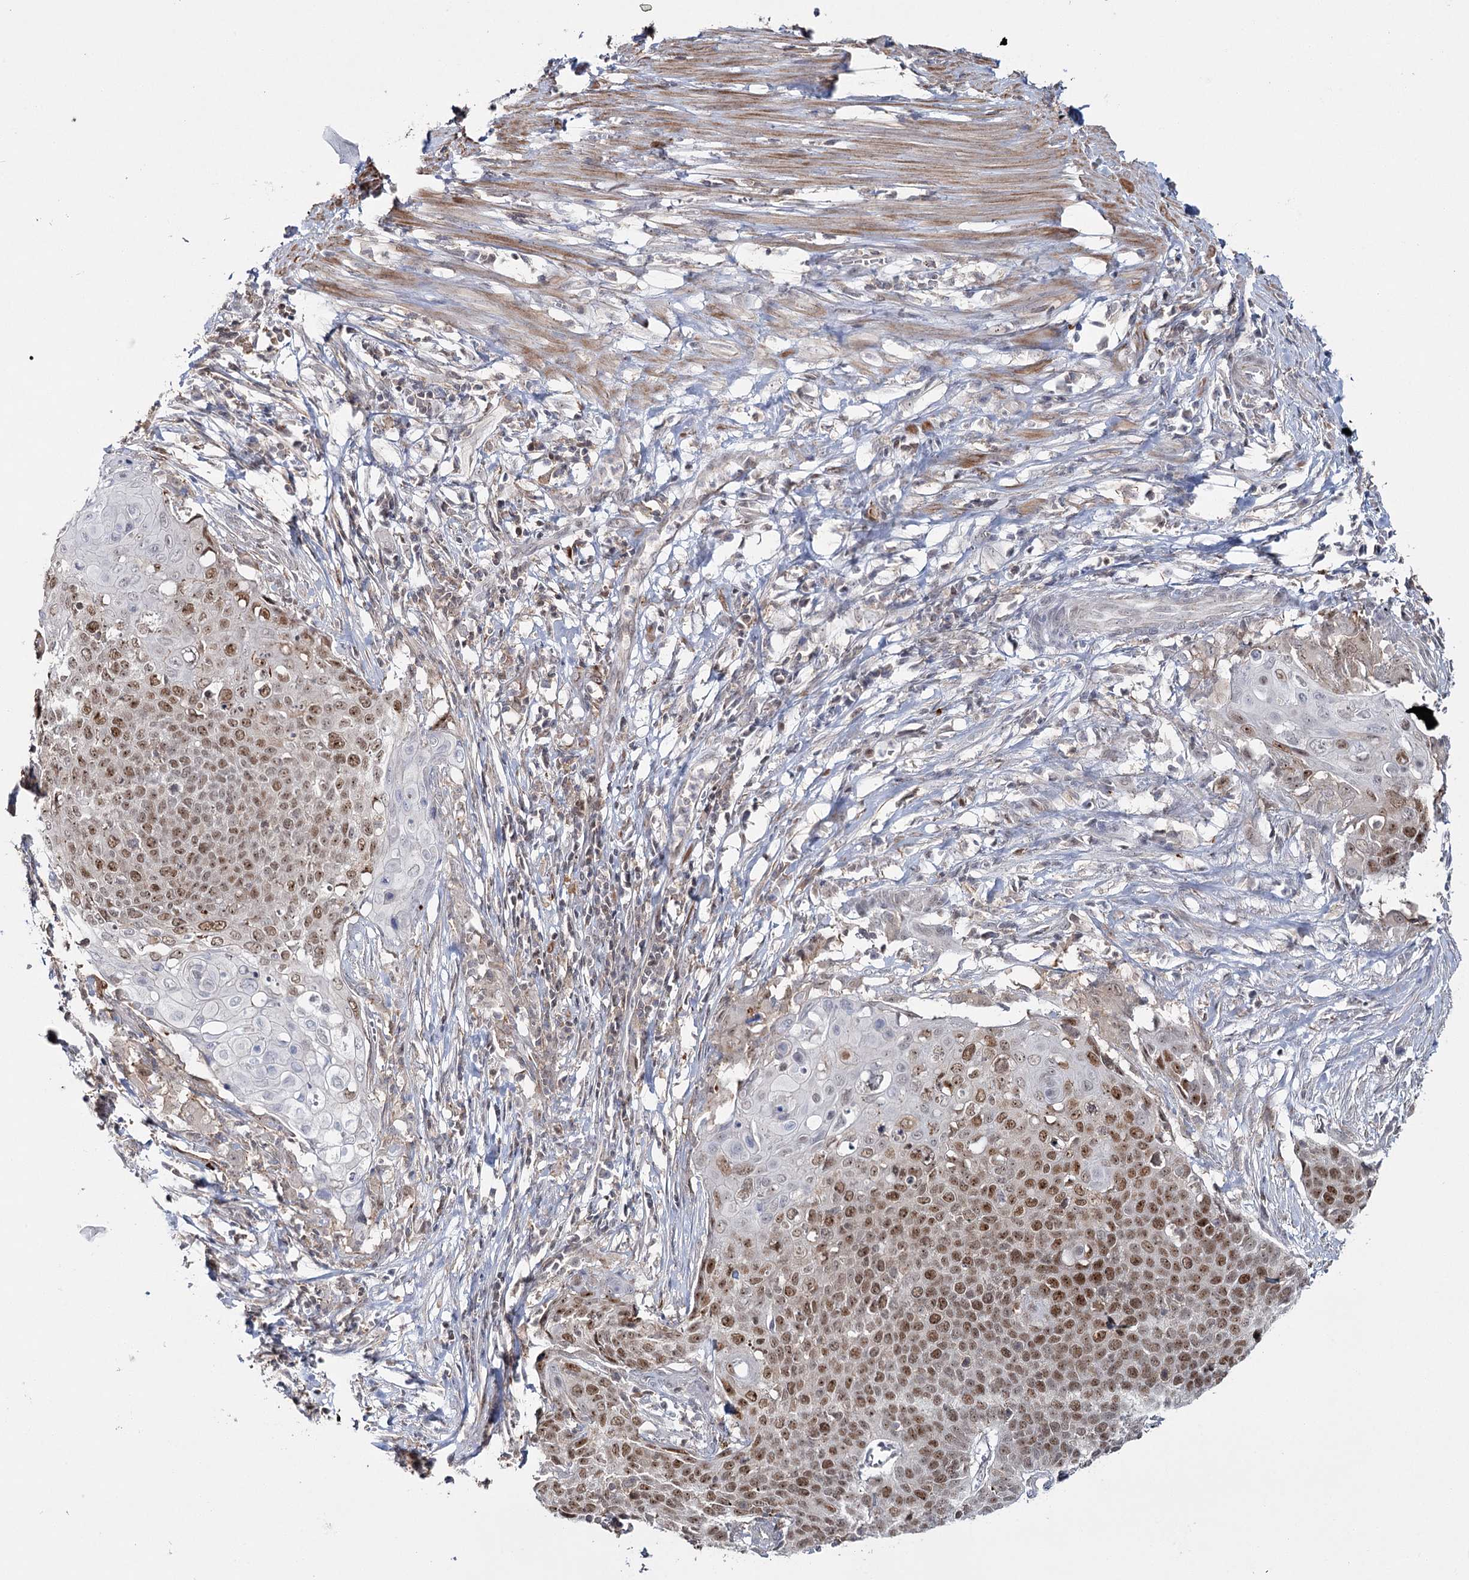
{"staining": {"intensity": "moderate", "quantity": ">75%", "location": "nuclear"}, "tissue": "cervical cancer", "cell_type": "Tumor cells", "image_type": "cancer", "snomed": [{"axis": "morphology", "description": "Squamous cell carcinoma, NOS"}, {"axis": "topography", "description": "Cervix"}], "caption": "Immunohistochemical staining of human cervical cancer demonstrates medium levels of moderate nuclear protein staining in about >75% of tumor cells.", "gene": "ZC3H8", "patient": {"sex": "female", "age": 39}}